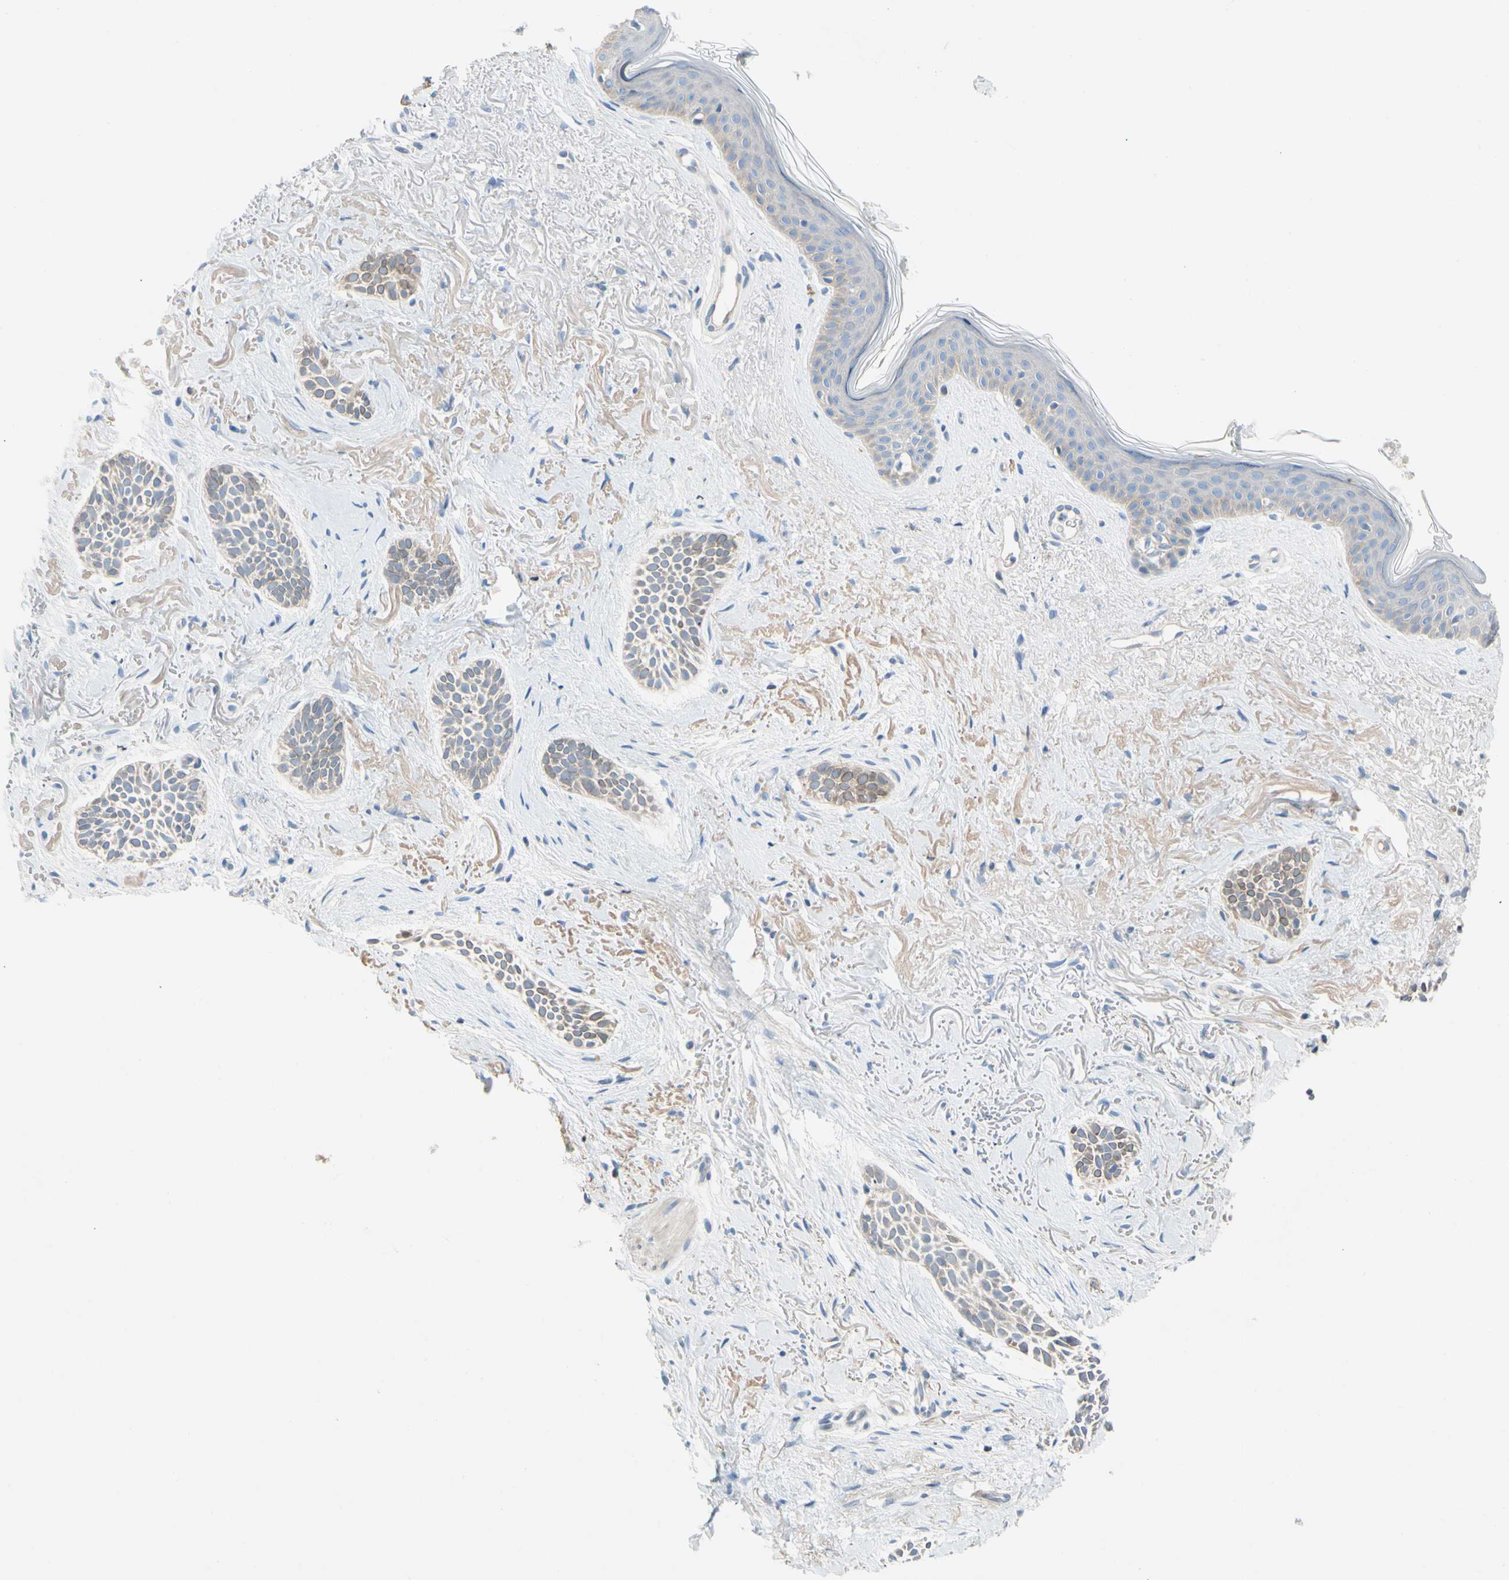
{"staining": {"intensity": "weak", "quantity": "25%-75%", "location": "cytoplasmic/membranous,nuclear"}, "tissue": "skin cancer", "cell_type": "Tumor cells", "image_type": "cancer", "snomed": [{"axis": "morphology", "description": "Normal tissue, NOS"}, {"axis": "morphology", "description": "Basal cell carcinoma"}, {"axis": "topography", "description": "Skin"}], "caption": "Tumor cells exhibit weak cytoplasmic/membranous and nuclear positivity in about 25%-75% of cells in basal cell carcinoma (skin).", "gene": "ZNF132", "patient": {"sex": "female", "age": 84}}